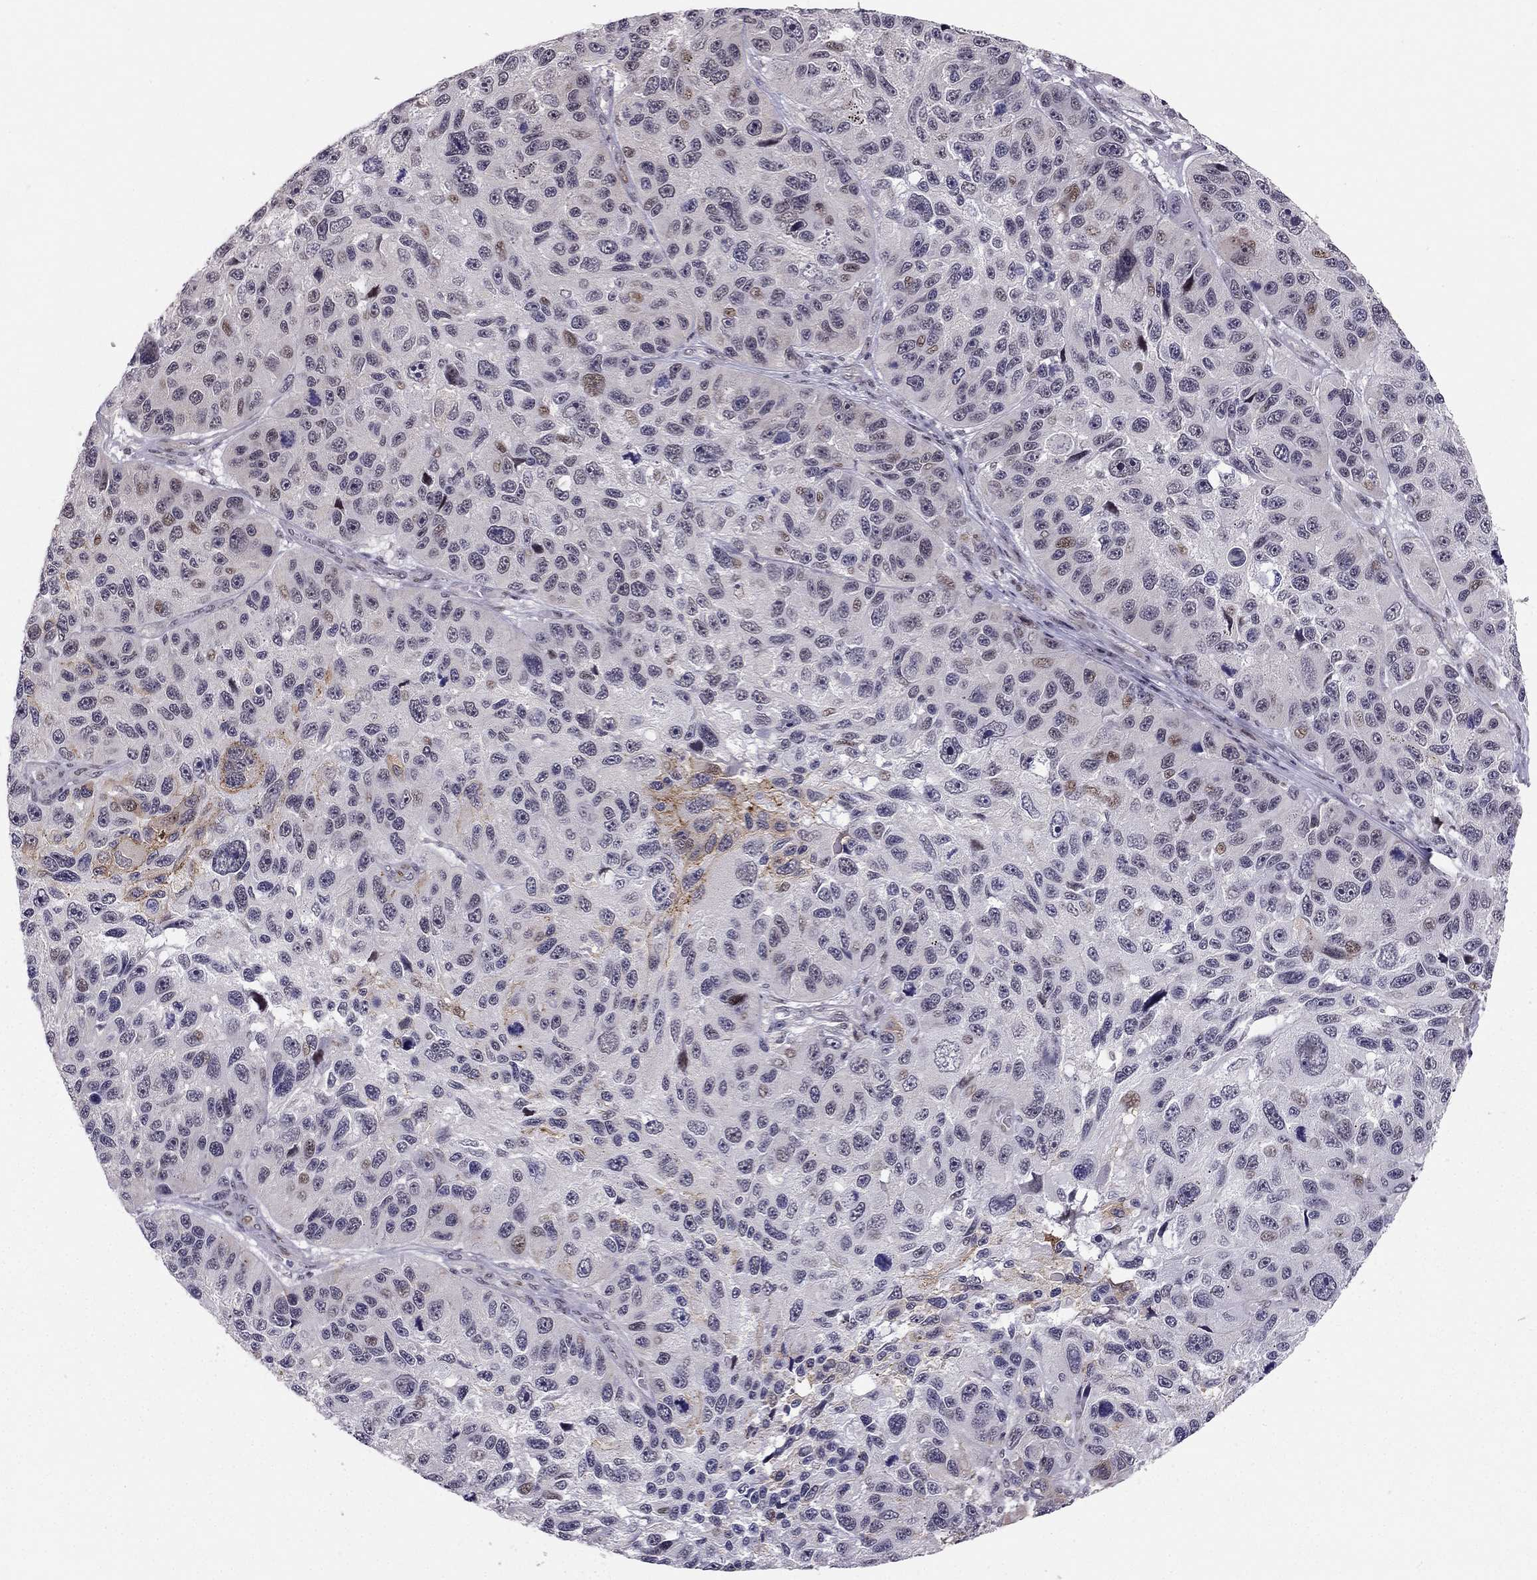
{"staining": {"intensity": "negative", "quantity": "none", "location": "none"}, "tissue": "melanoma", "cell_type": "Tumor cells", "image_type": "cancer", "snomed": [{"axis": "morphology", "description": "Malignant melanoma, NOS"}, {"axis": "topography", "description": "Skin"}], "caption": "A high-resolution micrograph shows IHC staining of melanoma, which reveals no significant staining in tumor cells.", "gene": "RPRD2", "patient": {"sex": "male", "age": 53}}